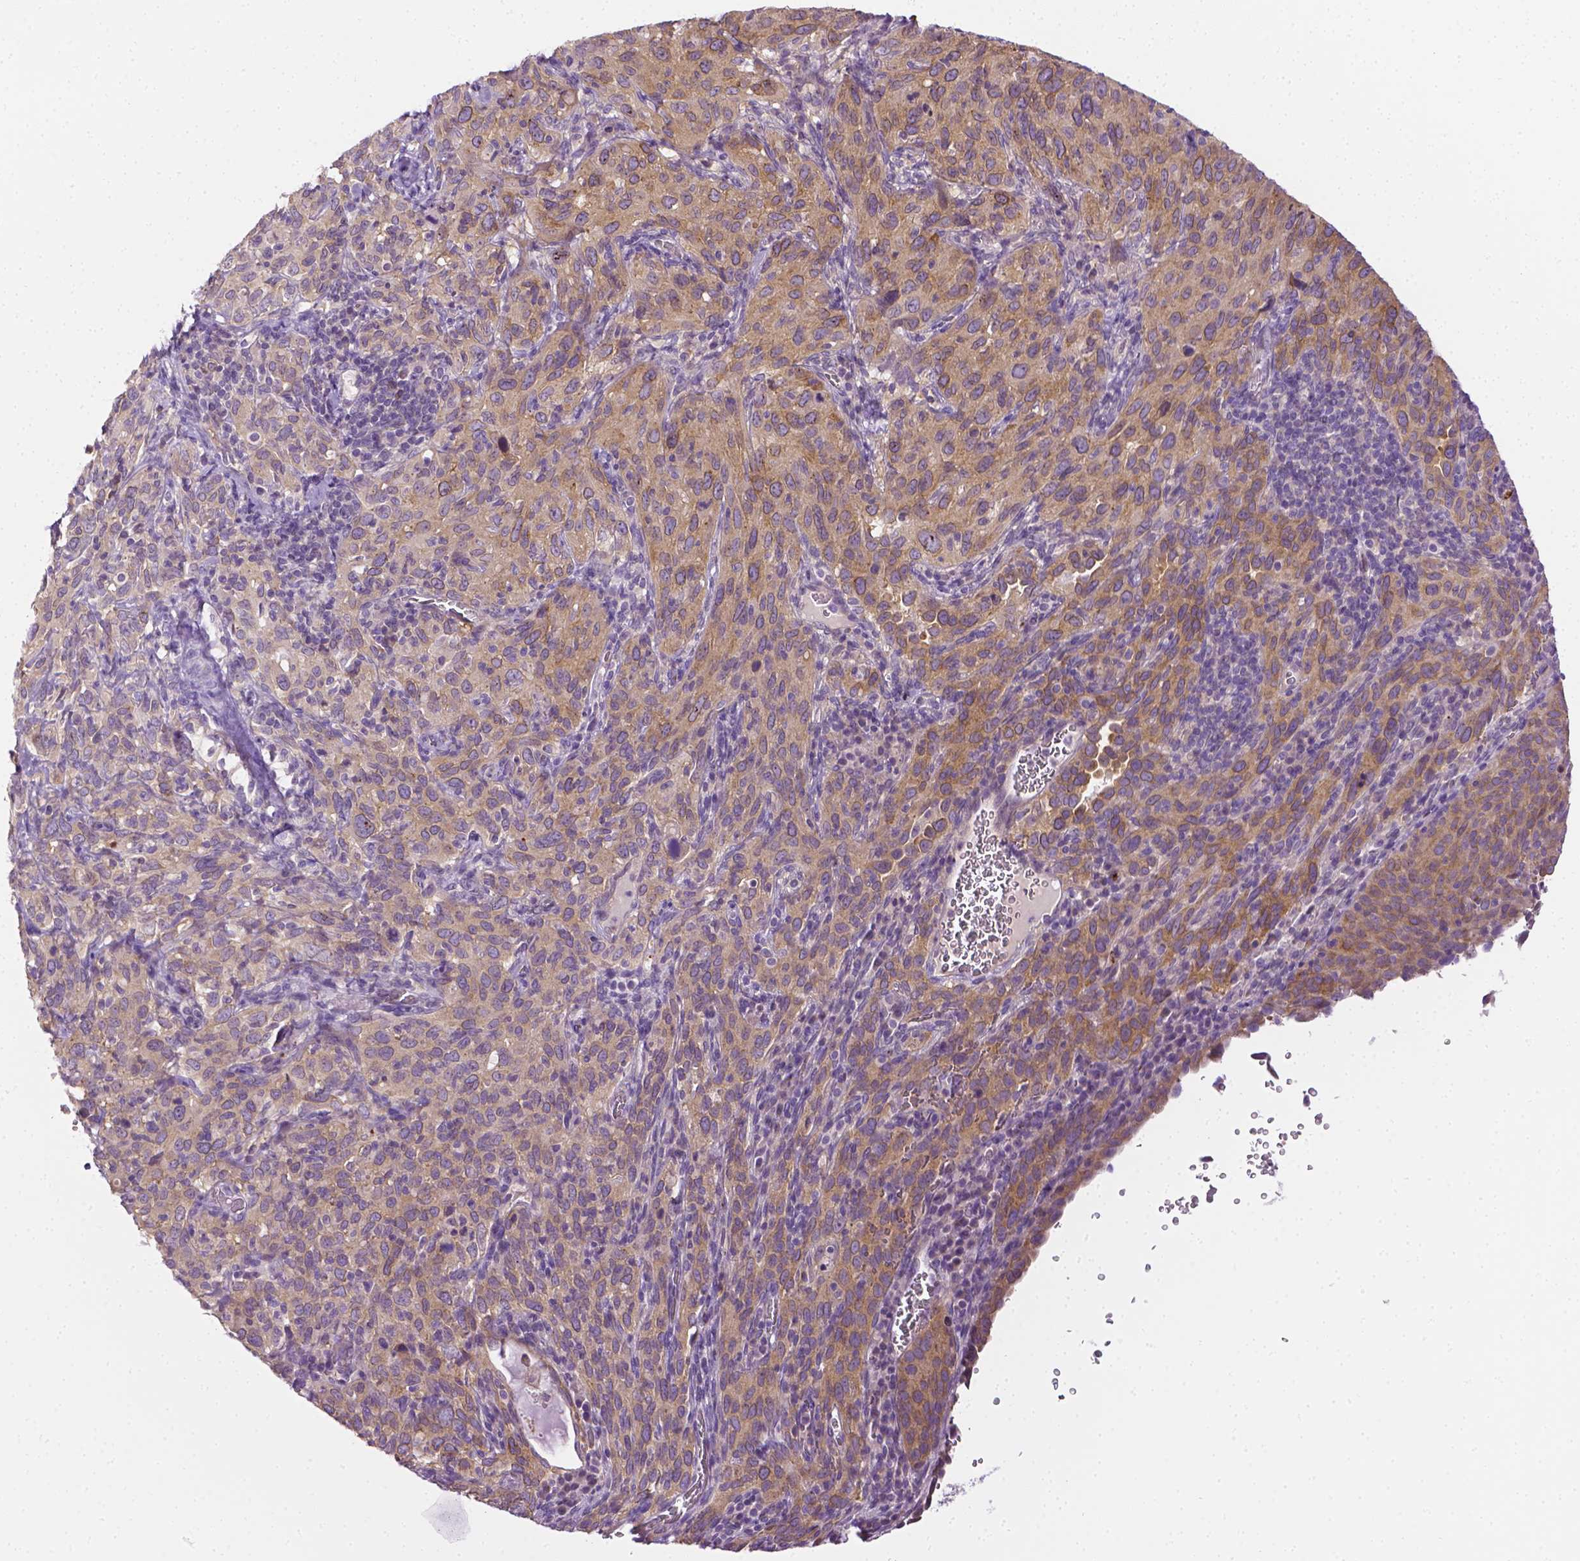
{"staining": {"intensity": "weak", "quantity": "25%-75%", "location": "cytoplasmic/membranous"}, "tissue": "cervical cancer", "cell_type": "Tumor cells", "image_type": "cancer", "snomed": [{"axis": "morphology", "description": "Normal tissue, NOS"}, {"axis": "morphology", "description": "Squamous cell carcinoma, NOS"}, {"axis": "topography", "description": "Cervix"}], "caption": "Cervical cancer stained with a brown dye displays weak cytoplasmic/membranous positive staining in about 25%-75% of tumor cells.", "gene": "MCOLN3", "patient": {"sex": "female", "age": 51}}